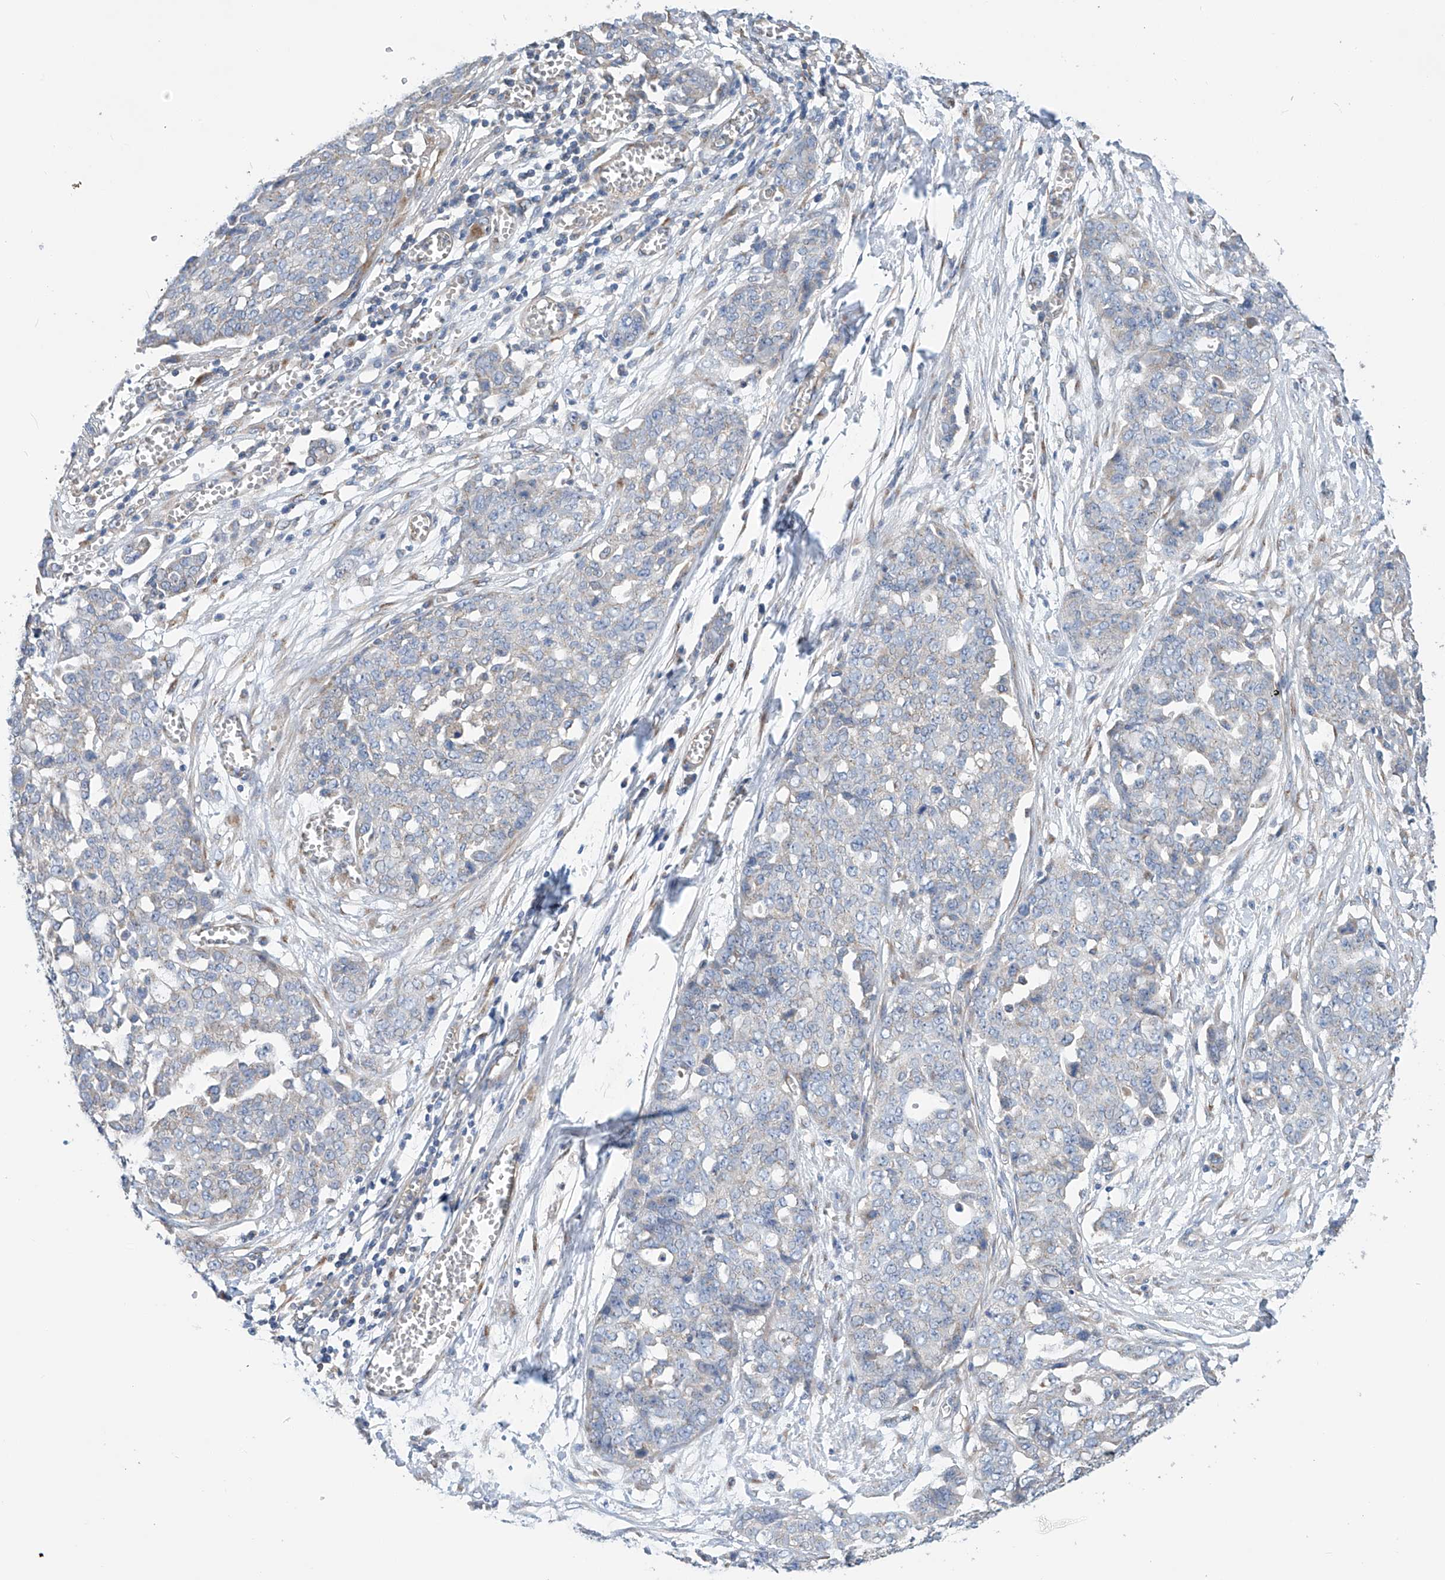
{"staining": {"intensity": "negative", "quantity": "none", "location": "none"}, "tissue": "ovarian cancer", "cell_type": "Tumor cells", "image_type": "cancer", "snomed": [{"axis": "morphology", "description": "Cystadenocarcinoma, serous, NOS"}, {"axis": "topography", "description": "Soft tissue"}, {"axis": "topography", "description": "Ovary"}], "caption": "Immunohistochemistry micrograph of neoplastic tissue: human ovarian serous cystadenocarcinoma stained with DAB exhibits no significant protein expression in tumor cells.", "gene": "SLC22A7", "patient": {"sex": "female", "age": 57}}